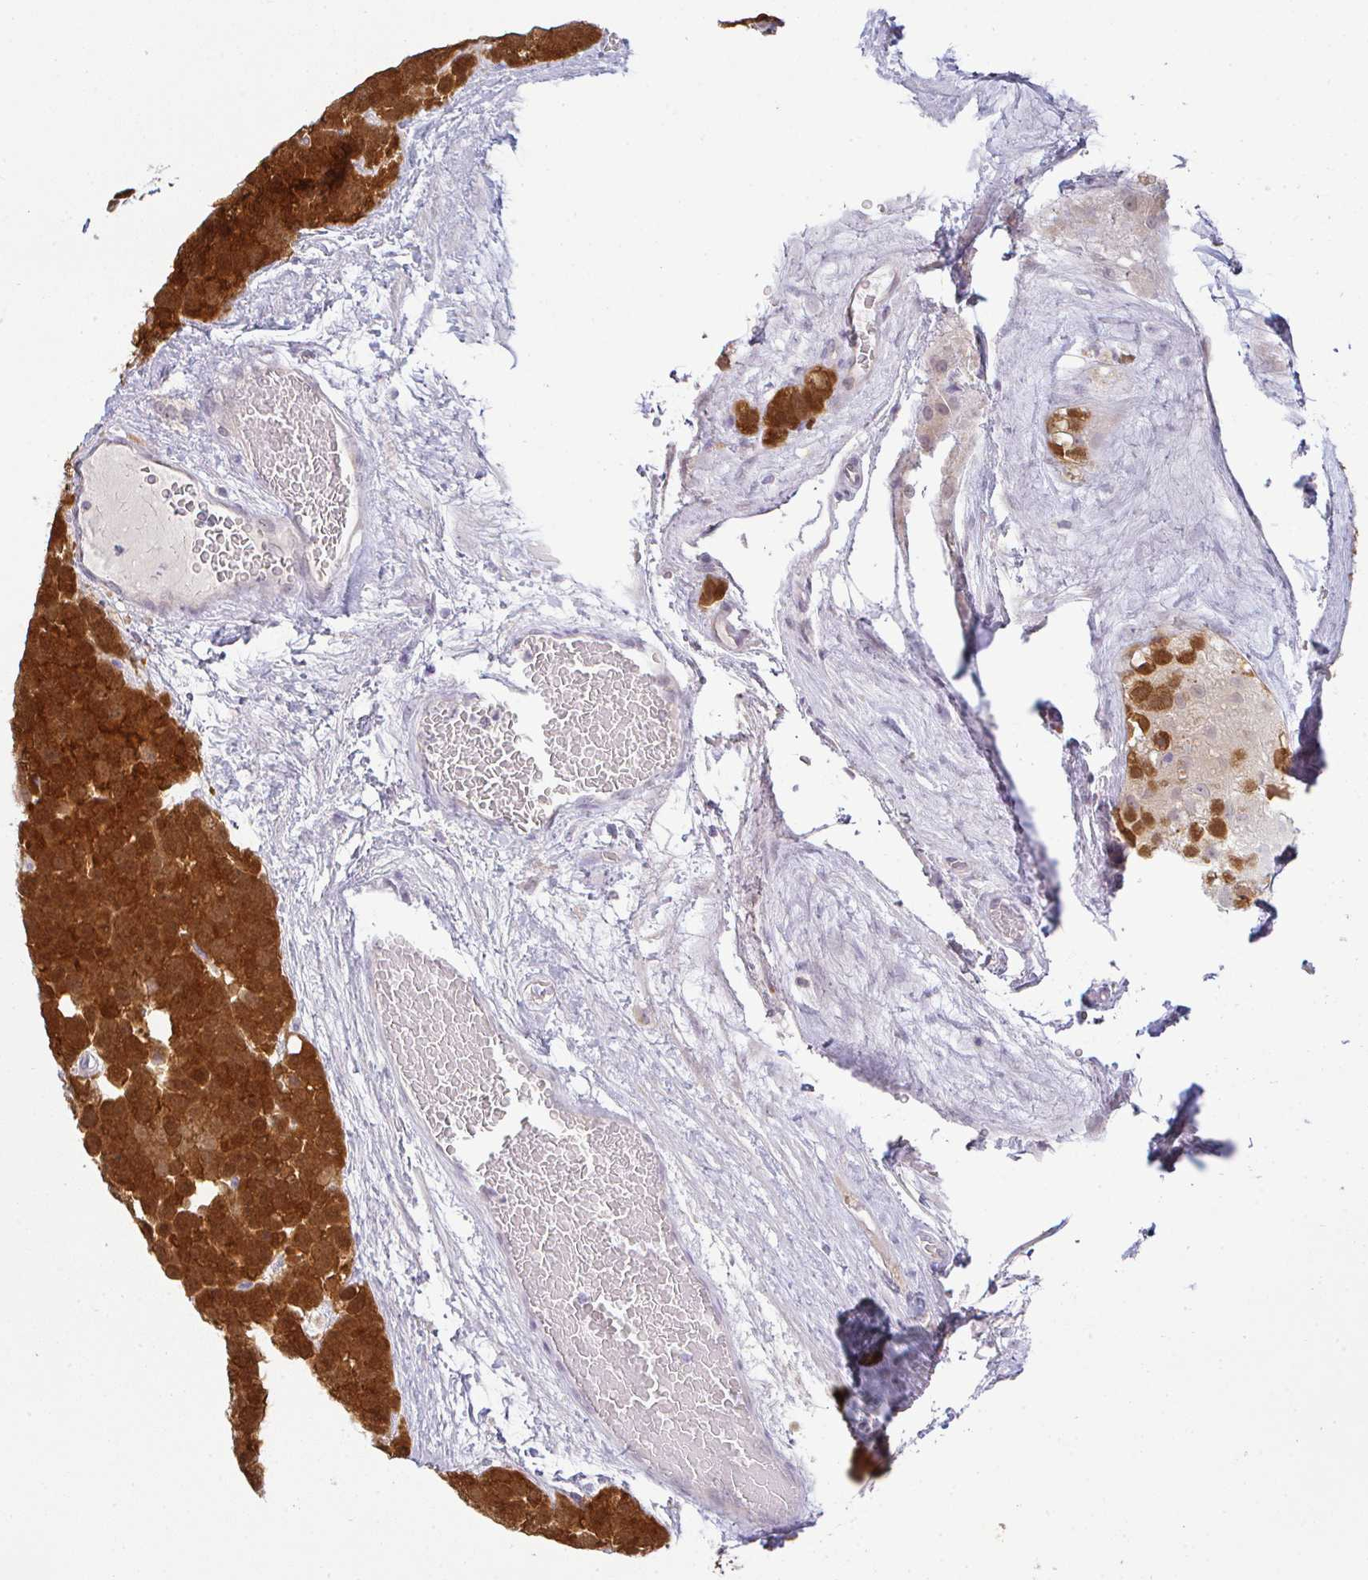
{"staining": {"intensity": "strong", "quantity": ">75%", "location": "cytoplasmic/membranous"}, "tissue": "testis cancer", "cell_type": "Tumor cells", "image_type": "cancer", "snomed": [{"axis": "morphology", "description": "Seminoma, NOS"}, {"axis": "topography", "description": "Testis"}], "caption": "Tumor cells reveal strong cytoplasmic/membranous positivity in about >75% of cells in testis seminoma.", "gene": "CSE1L", "patient": {"sex": "male", "age": 71}}